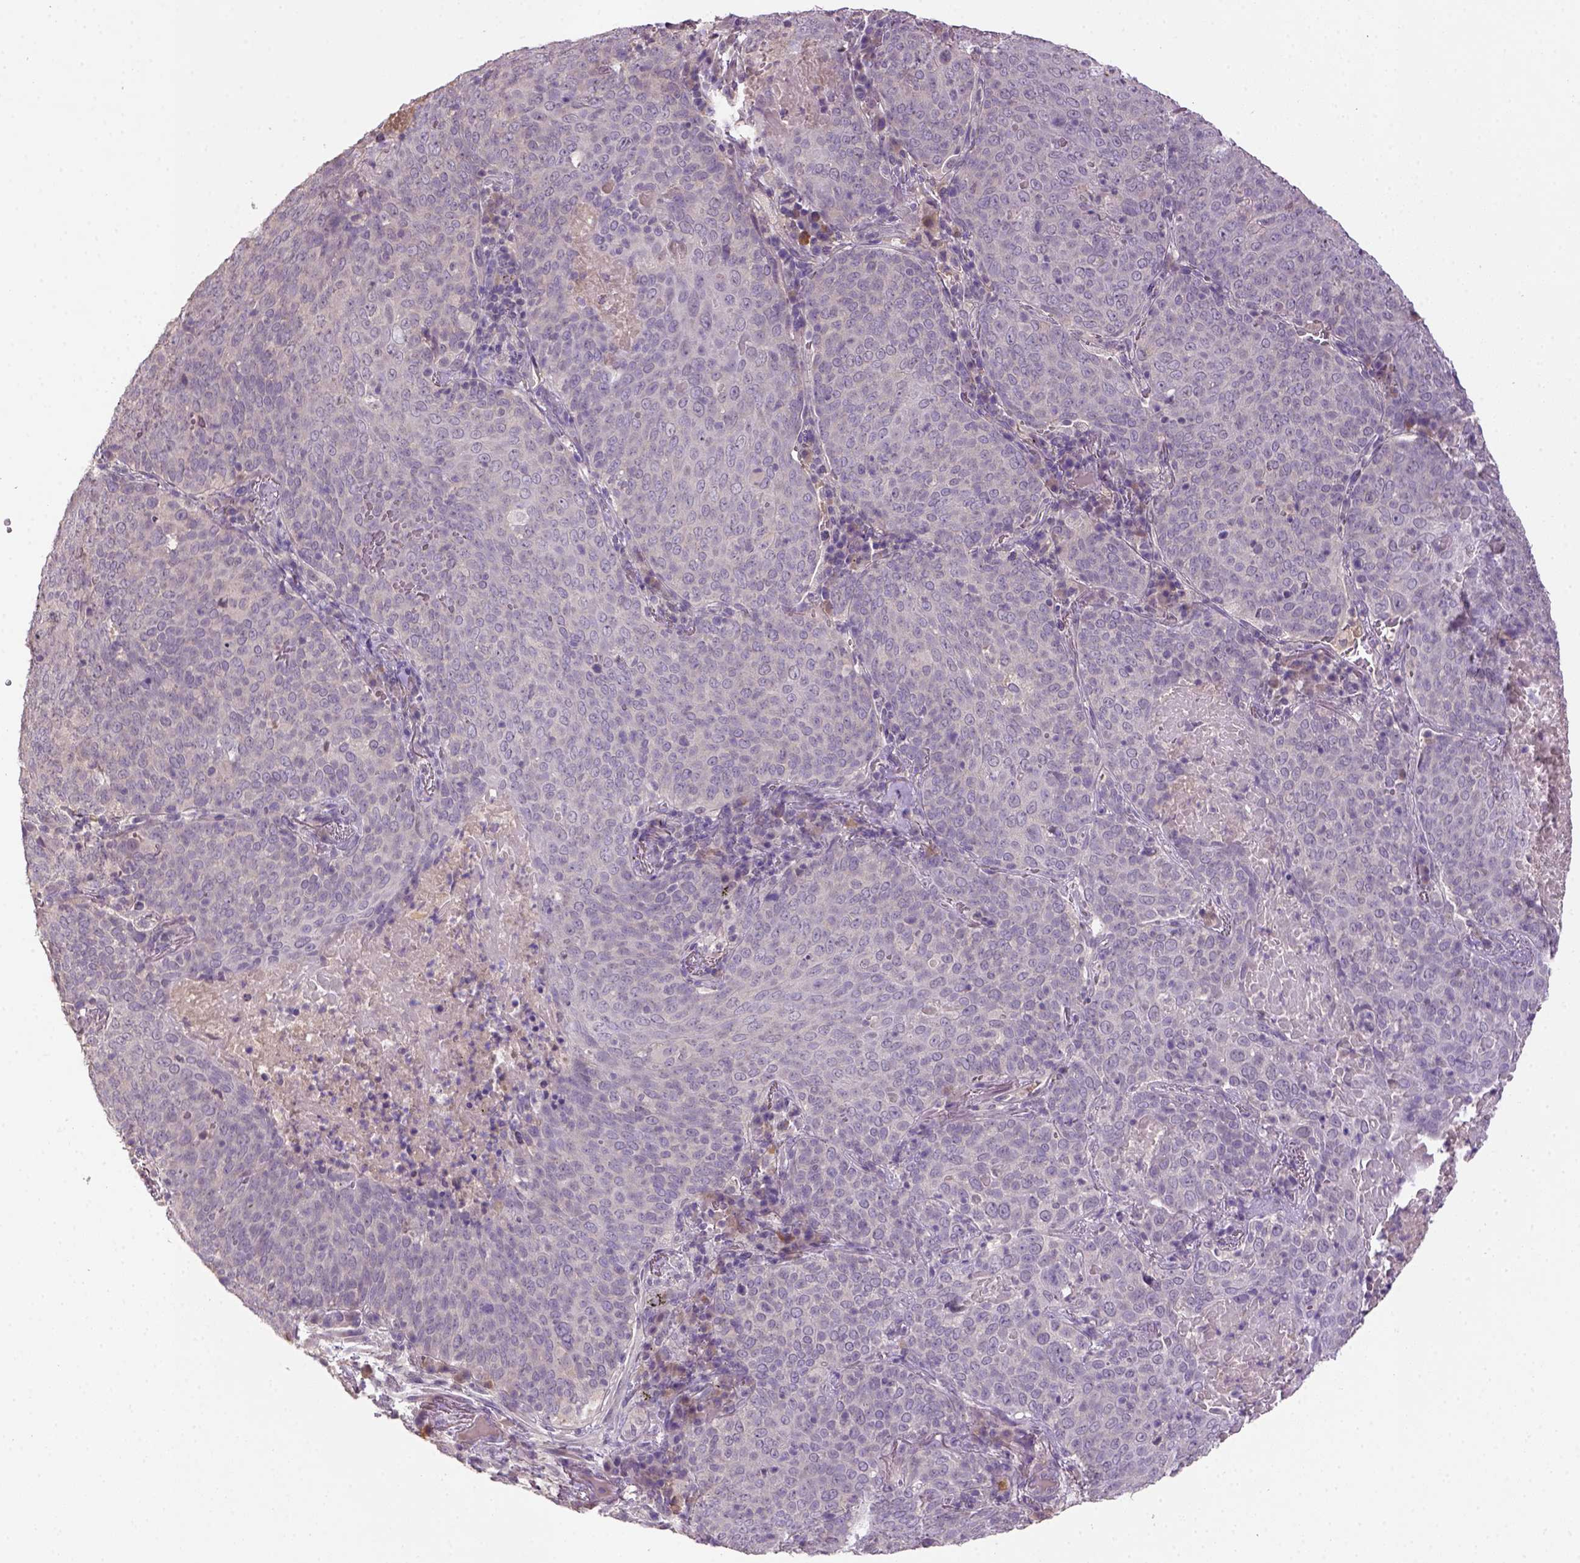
{"staining": {"intensity": "negative", "quantity": "none", "location": "none"}, "tissue": "lung cancer", "cell_type": "Tumor cells", "image_type": "cancer", "snomed": [{"axis": "morphology", "description": "Squamous cell carcinoma, NOS"}, {"axis": "topography", "description": "Lung"}], "caption": "DAB immunohistochemical staining of squamous cell carcinoma (lung) shows no significant staining in tumor cells.", "gene": "NLGN2", "patient": {"sex": "male", "age": 82}}